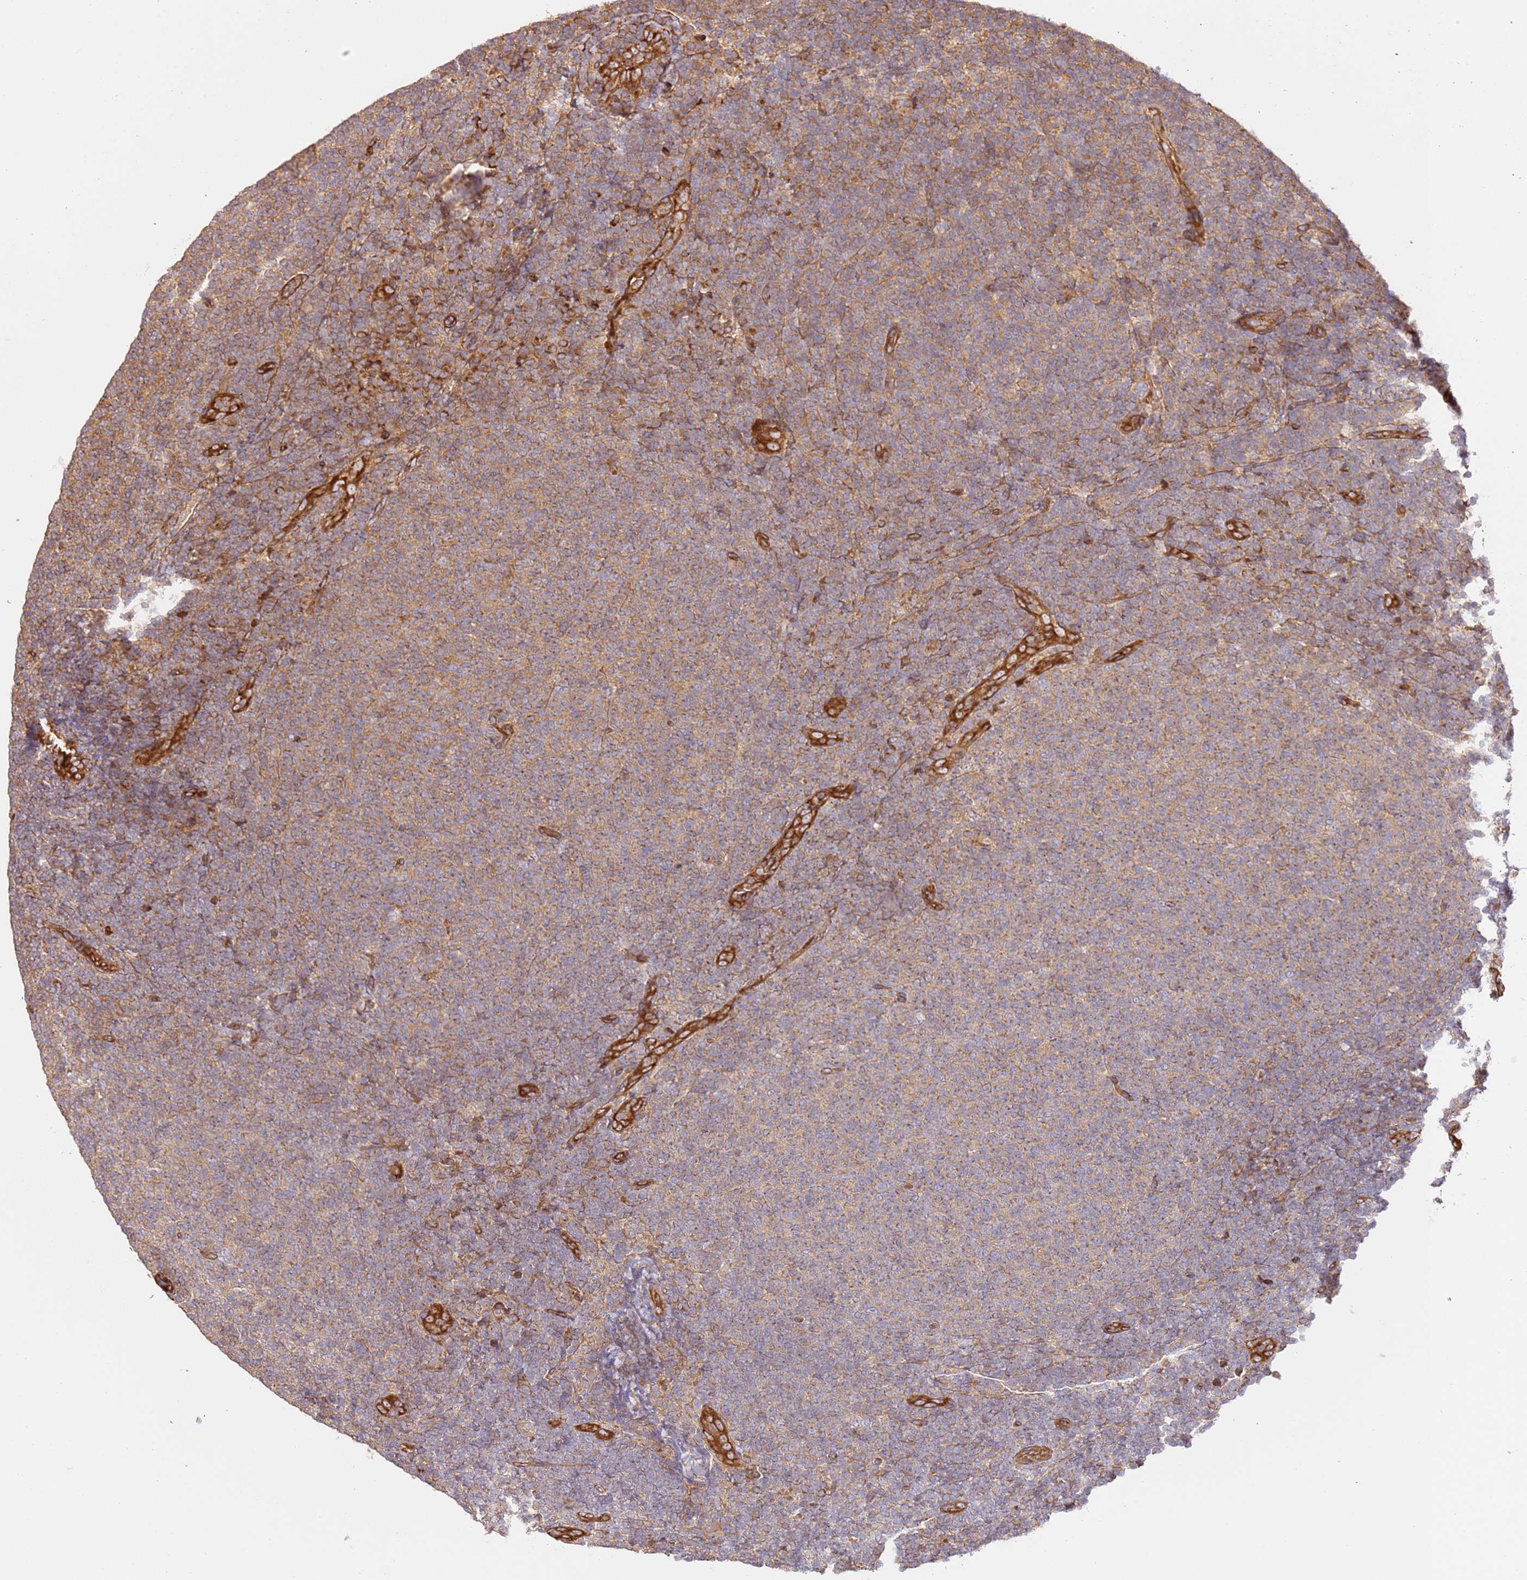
{"staining": {"intensity": "moderate", "quantity": ">75%", "location": "cytoplasmic/membranous"}, "tissue": "lymphoma", "cell_type": "Tumor cells", "image_type": "cancer", "snomed": [{"axis": "morphology", "description": "Malignant lymphoma, non-Hodgkin's type, Low grade"}, {"axis": "topography", "description": "Lymph node"}], "caption": "An immunohistochemistry (IHC) photomicrograph of tumor tissue is shown. Protein staining in brown highlights moderate cytoplasmic/membranous positivity in malignant lymphoma, non-Hodgkin's type (low-grade) within tumor cells. The staining is performed using DAB (3,3'-diaminobenzidine) brown chromogen to label protein expression. The nuclei are counter-stained blue using hematoxylin.", "gene": "ZBTB39", "patient": {"sex": "male", "age": 66}}